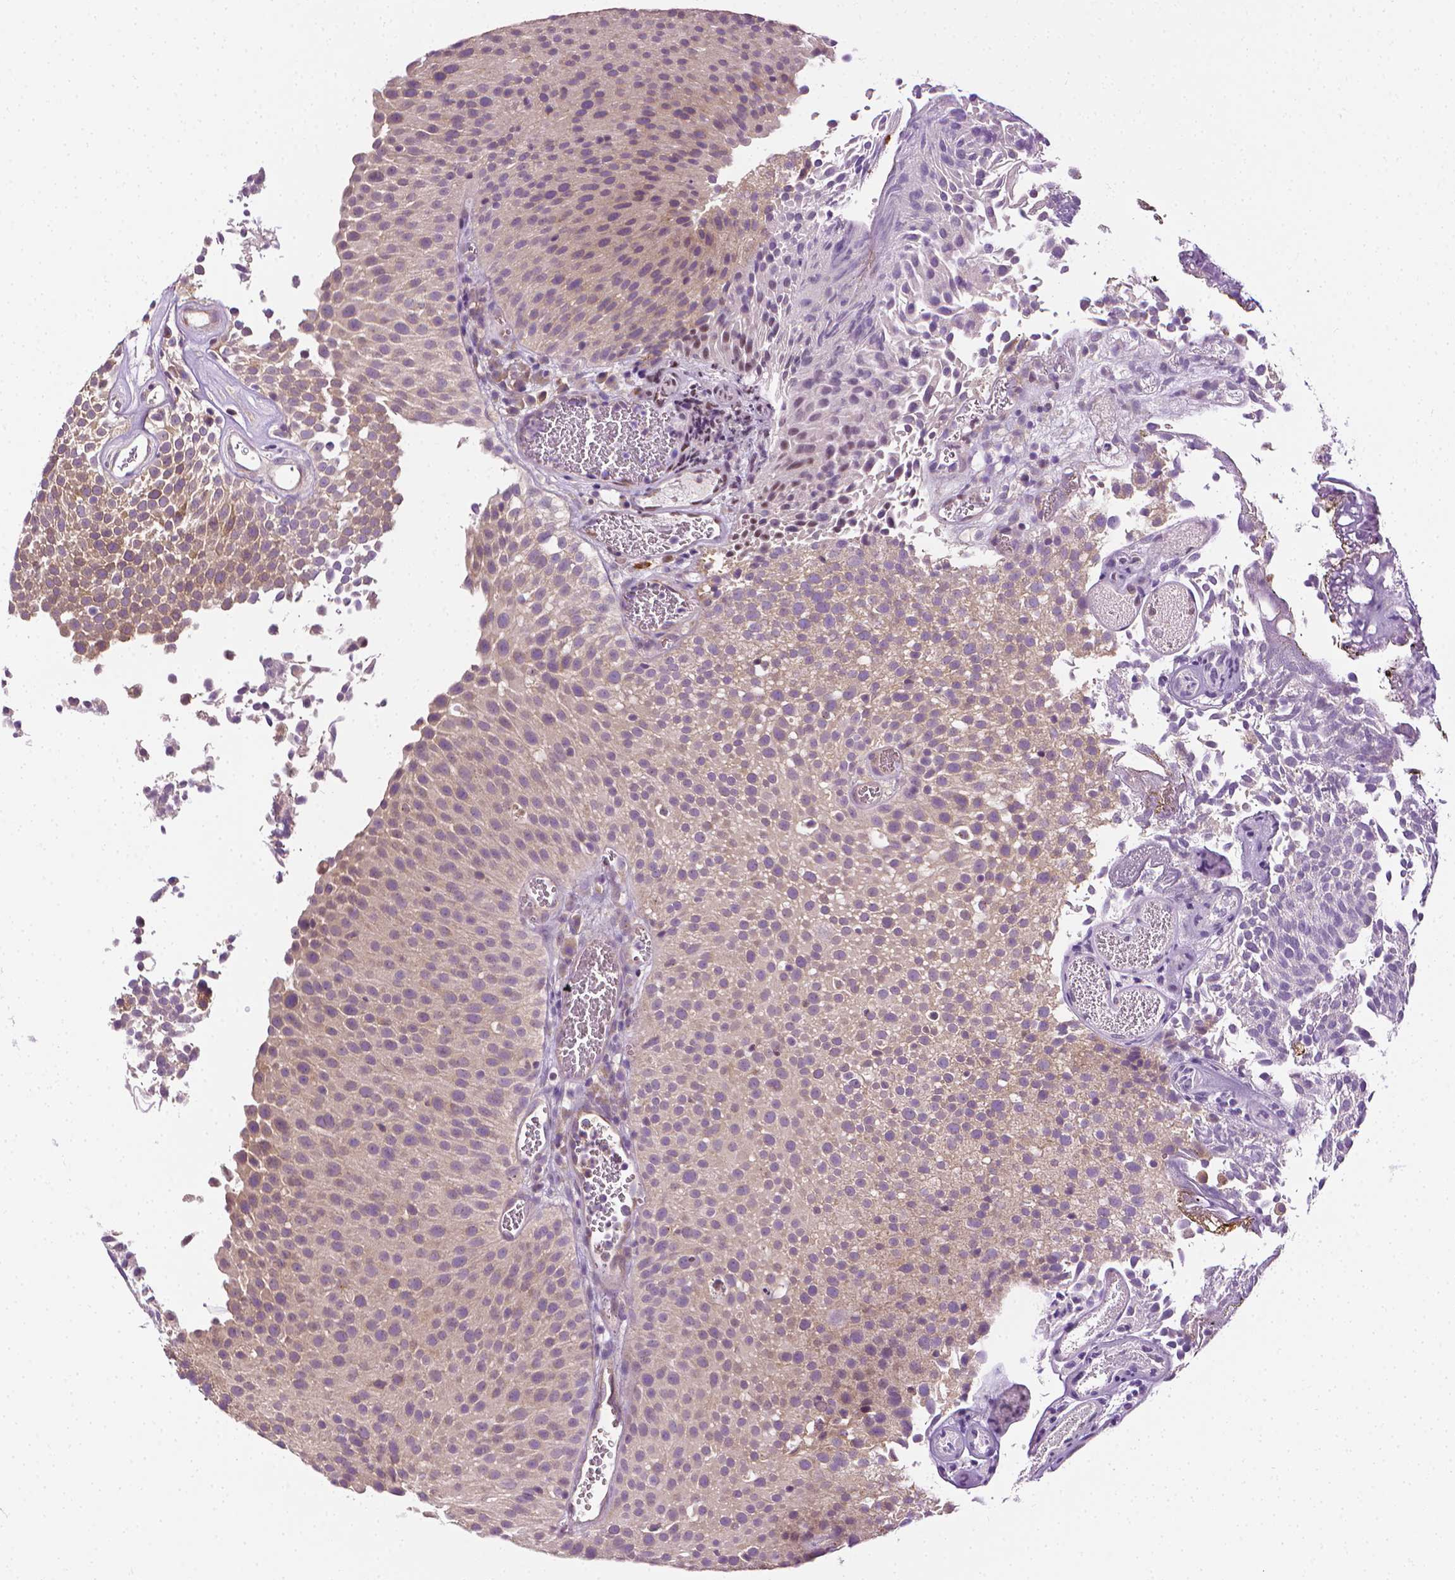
{"staining": {"intensity": "weak", "quantity": "<25%", "location": "cytoplasmic/membranous"}, "tissue": "urothelial cancer", "cell_type": "Tumor cells", "image_type": "cancer", "snomed": [{"axis": "morphology", "description": "Urothelial carcinoma, Low grade"}, {"axis": "topography", "description": "Urinary bladder"}], "caption": "Tumor cells are negative for brown protein staining in low-grade urothelial carcinoma.", "gene": "MCOLN3", "patient": {"sex": "female", "age": 79}}